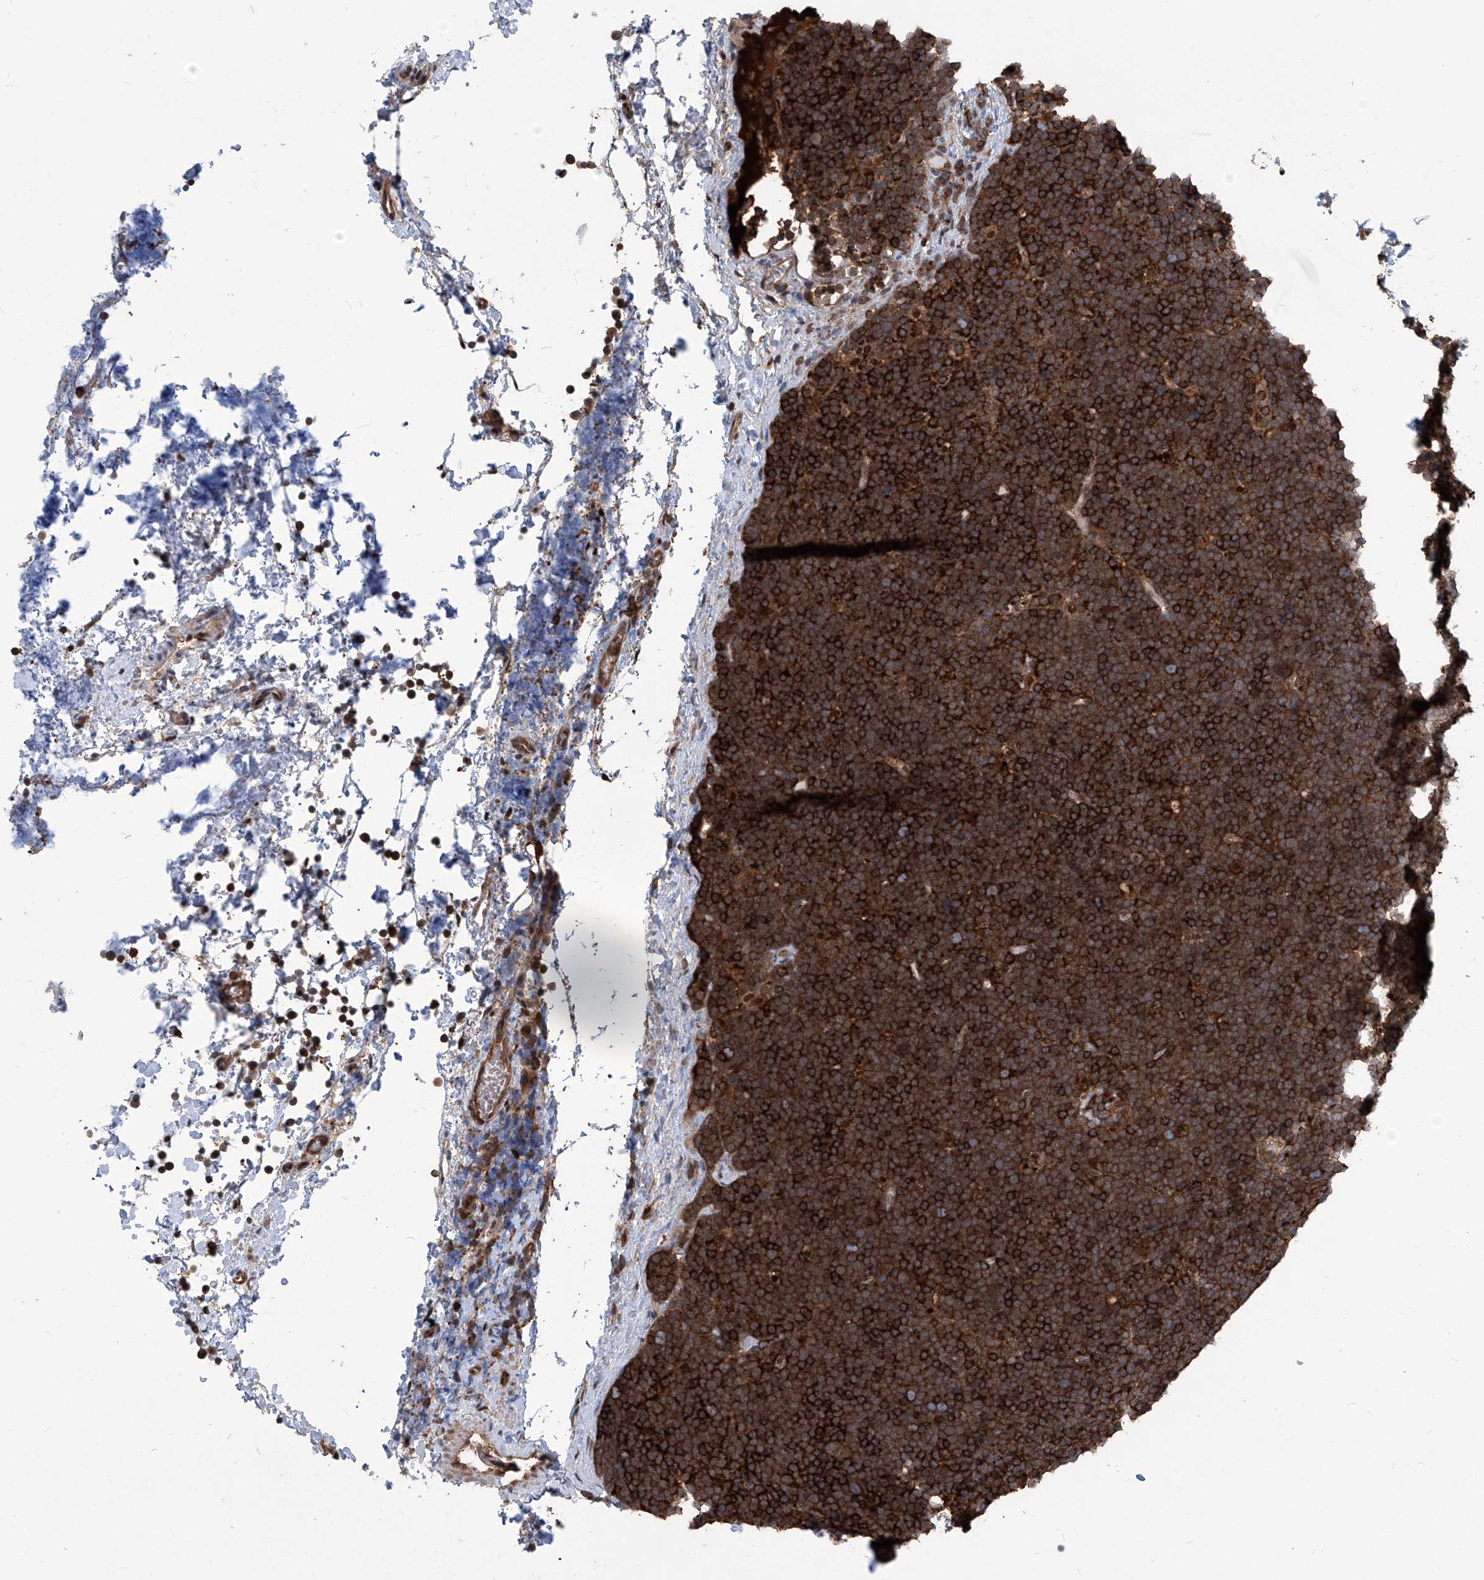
{"staining": {"intensity": "strong", "quantity": ">75%", "location": "cytoplasmic/membranous"}, "tissue": "lymphoma", "cell_type": "Tumor cells", "image_type": "cancer", "snomed": [{"axis": "morphology", "description": "Malignant lymphoma, non-Hodgkin's type, High grade"}, {"axis": "topography", "description": "Lymph node"}], "caption": "Protein staining of high-grade malignant lymphoma, non-Hodgkin's type tissue shows strong cytoplasmic/membranous positivity in approximately >75% of tumor cells. Using DAB (brown) and hematoxylin (blue) stains, captured at high magnification using brightfield microscopy.", "gene": "PSMB1", "patient": {"sex": "male", "age": 13}}